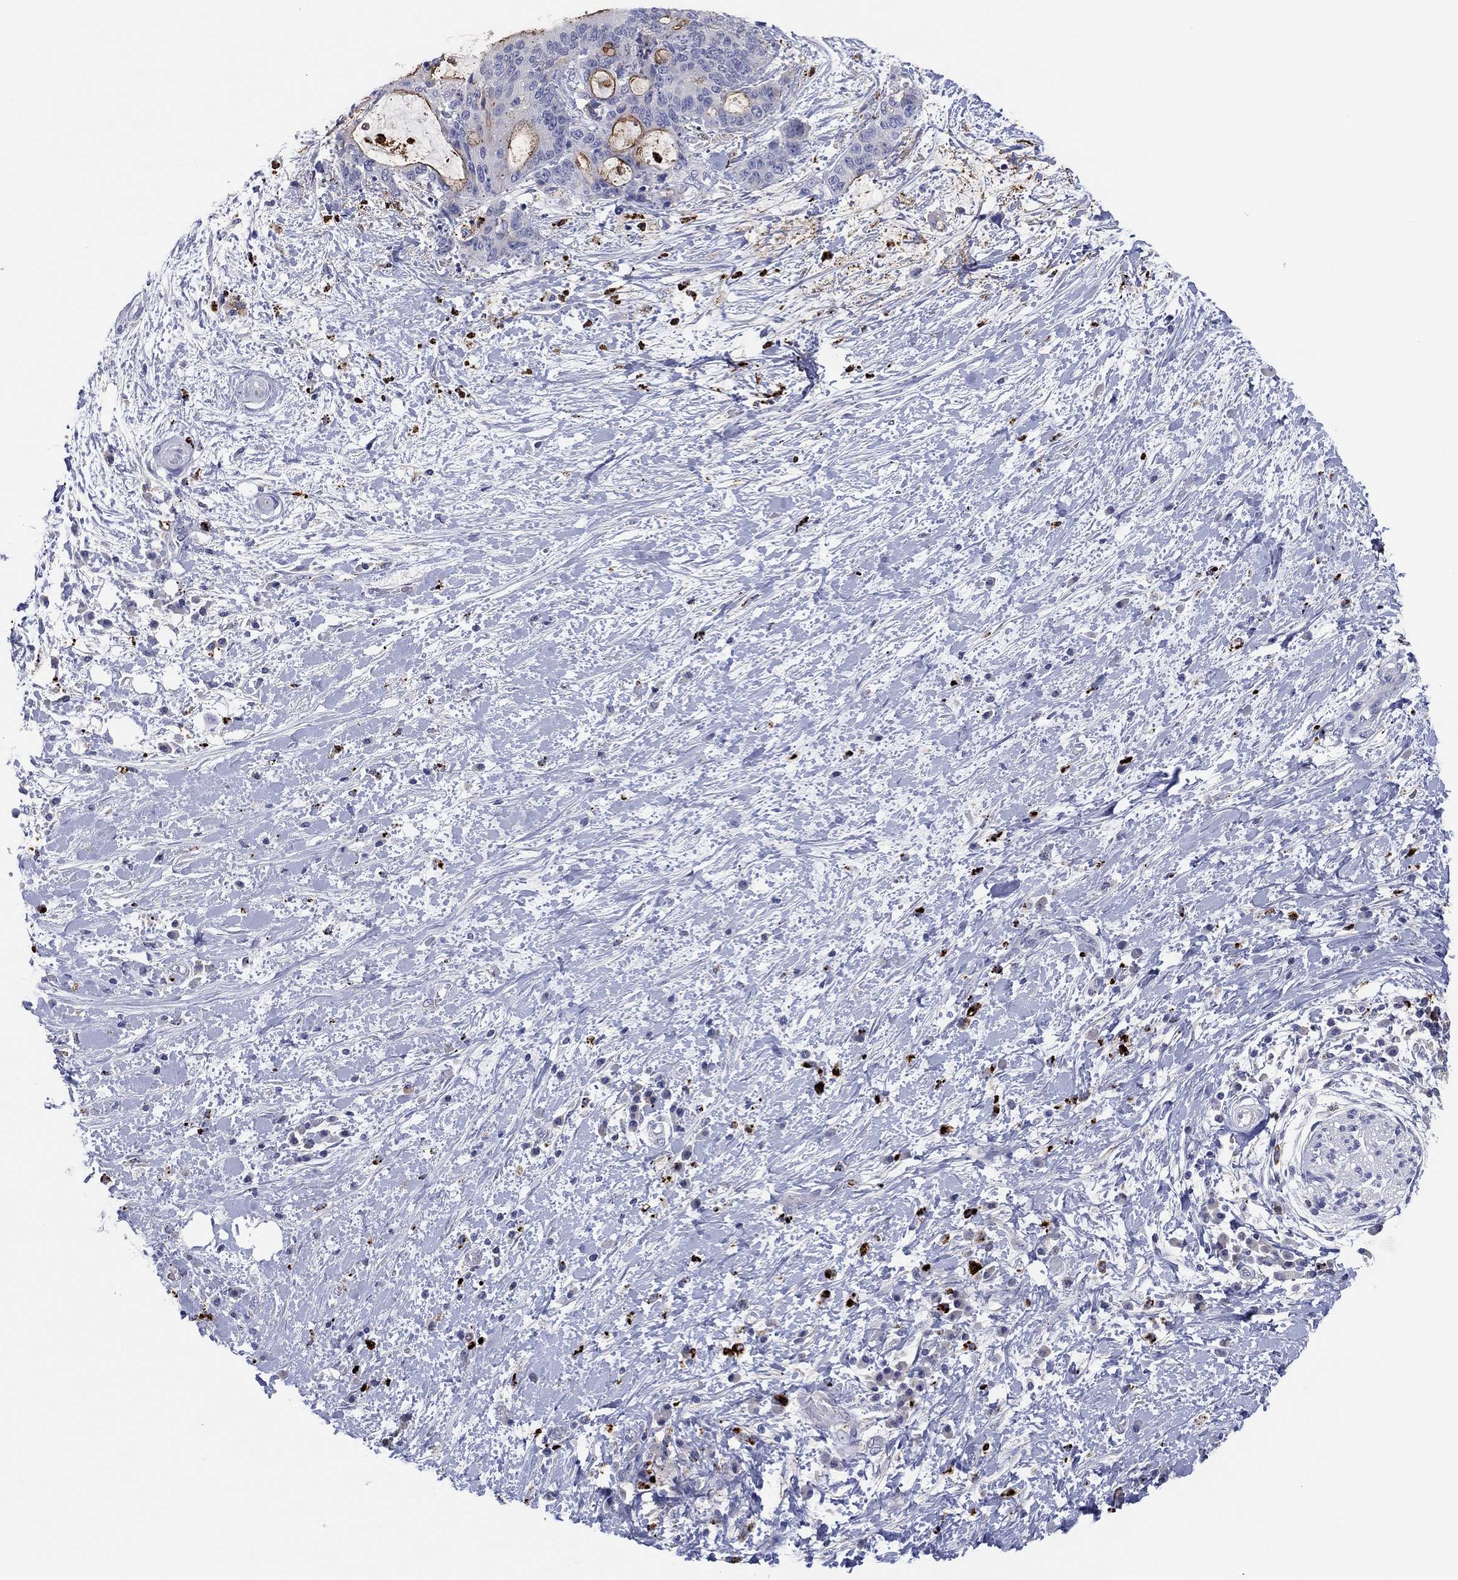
{"staining": {"intensity": "weak", "quantity": "<25%", "location": "cytoplasmic/membranous"}, "tissue": "liver cancer", "cell_type": "Tumor cells", "image_type": "cancer", "snomed": [{"axis": "morphology", "description": "Cholangiocarcinoma"}, {"axis": "topography", "description": "Liver"}], "caption": "Tumor cells are negative for protein expression in human liver cancer. Nuclei are stained in blue.", "gene": "PLAC8", "patient": {"sex": "female", "age": 73}}